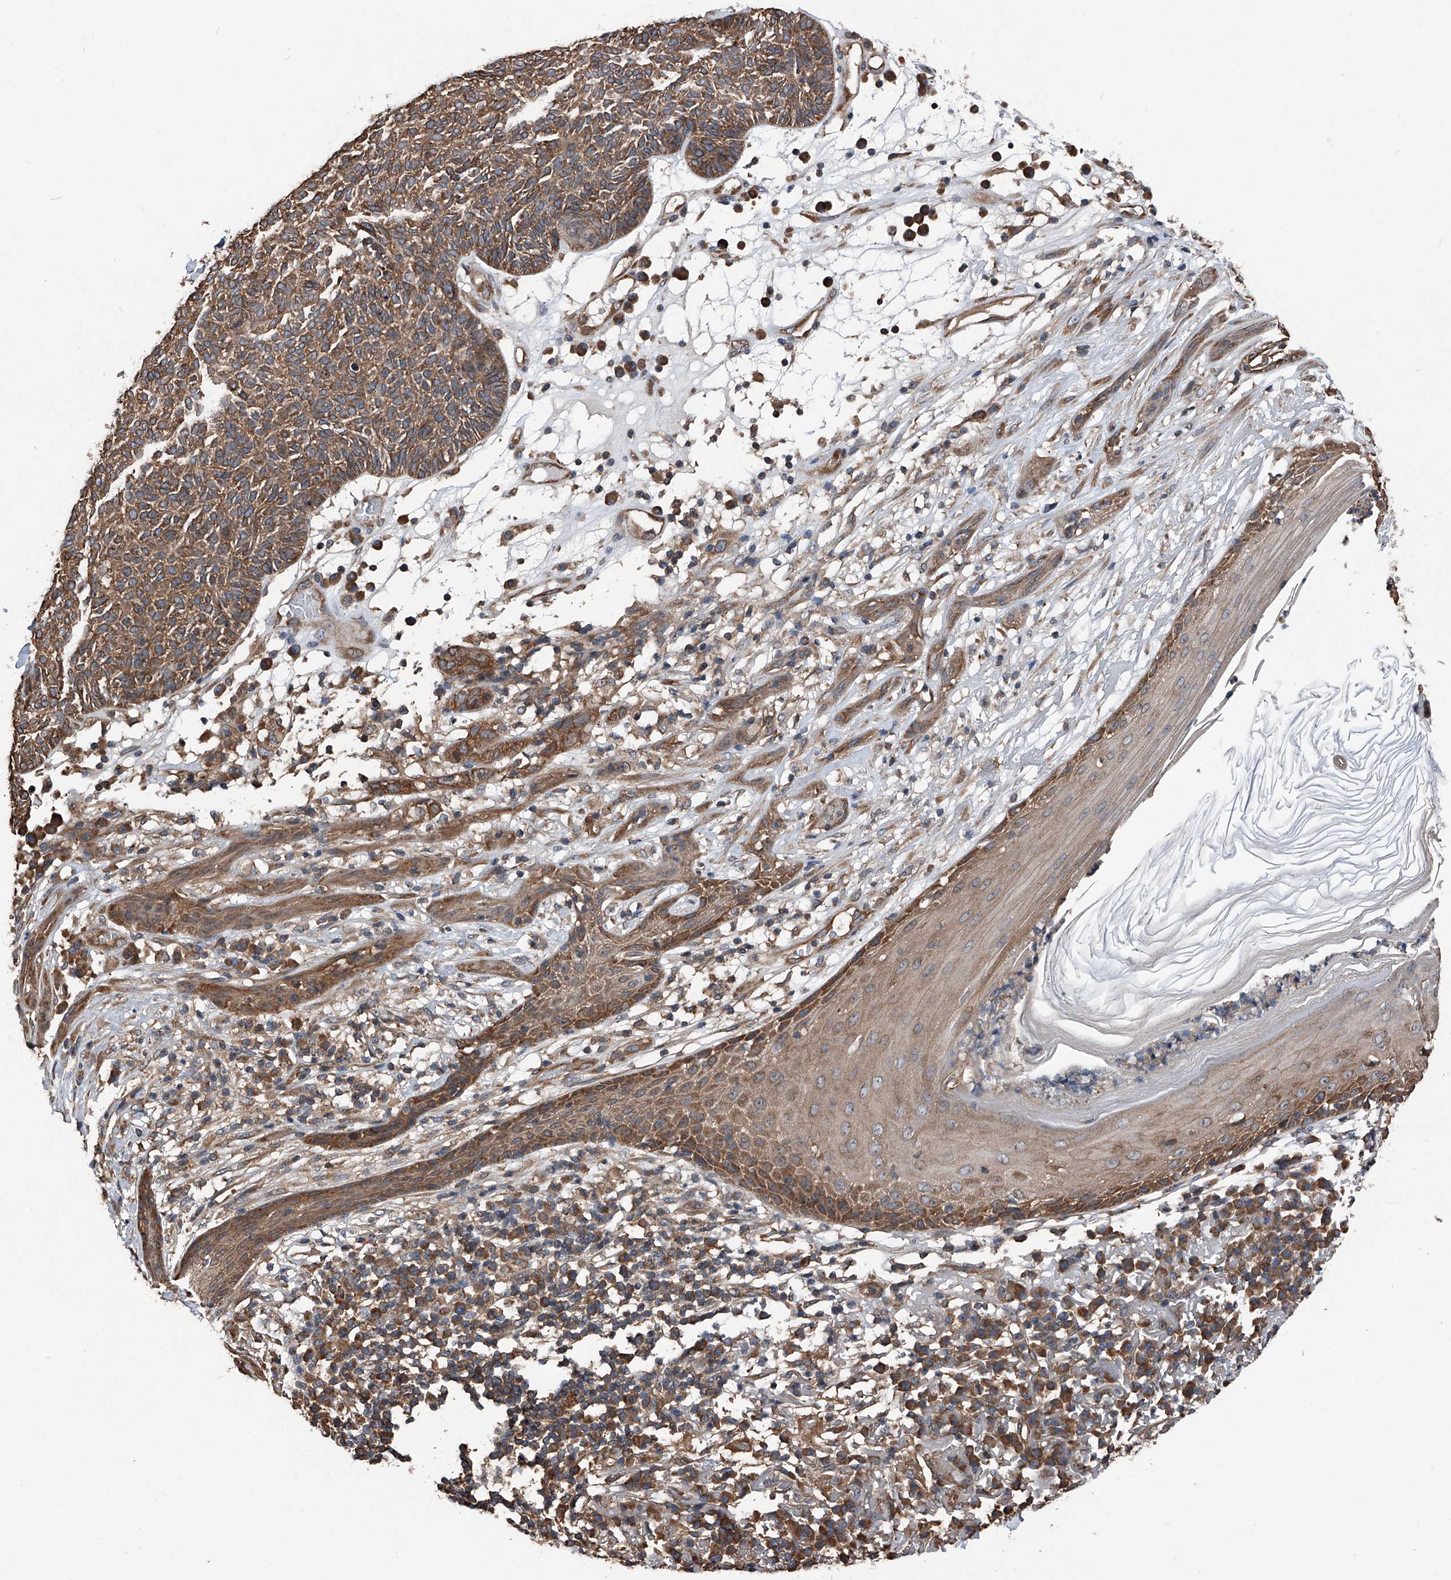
{"staining": {"intensity": "moderate", "quantity": ">75%", "location": "cytoplasmic/membranous"}, "tissue": "skin cancer", "cell_type": "Tumor cells", "image_type": "cancer", "snomed": [{"axis": "morphology", "description": "Squamous cell carcinoma, NOS"}, {"axis": "topography", "description": "Skin"}], "caption": "Protein staining of skin squamous cell carcinoma tissue demonstrates moderate cytoplasmic/membranous expression in approximately >75% of tumor cells. Using DAB (brown) and hematoxylin (blue) stains, captured at high magnification using brightfield microscopy.", "gene": "KCNJ2", "patient": {"sex": "female", "age": 90}}